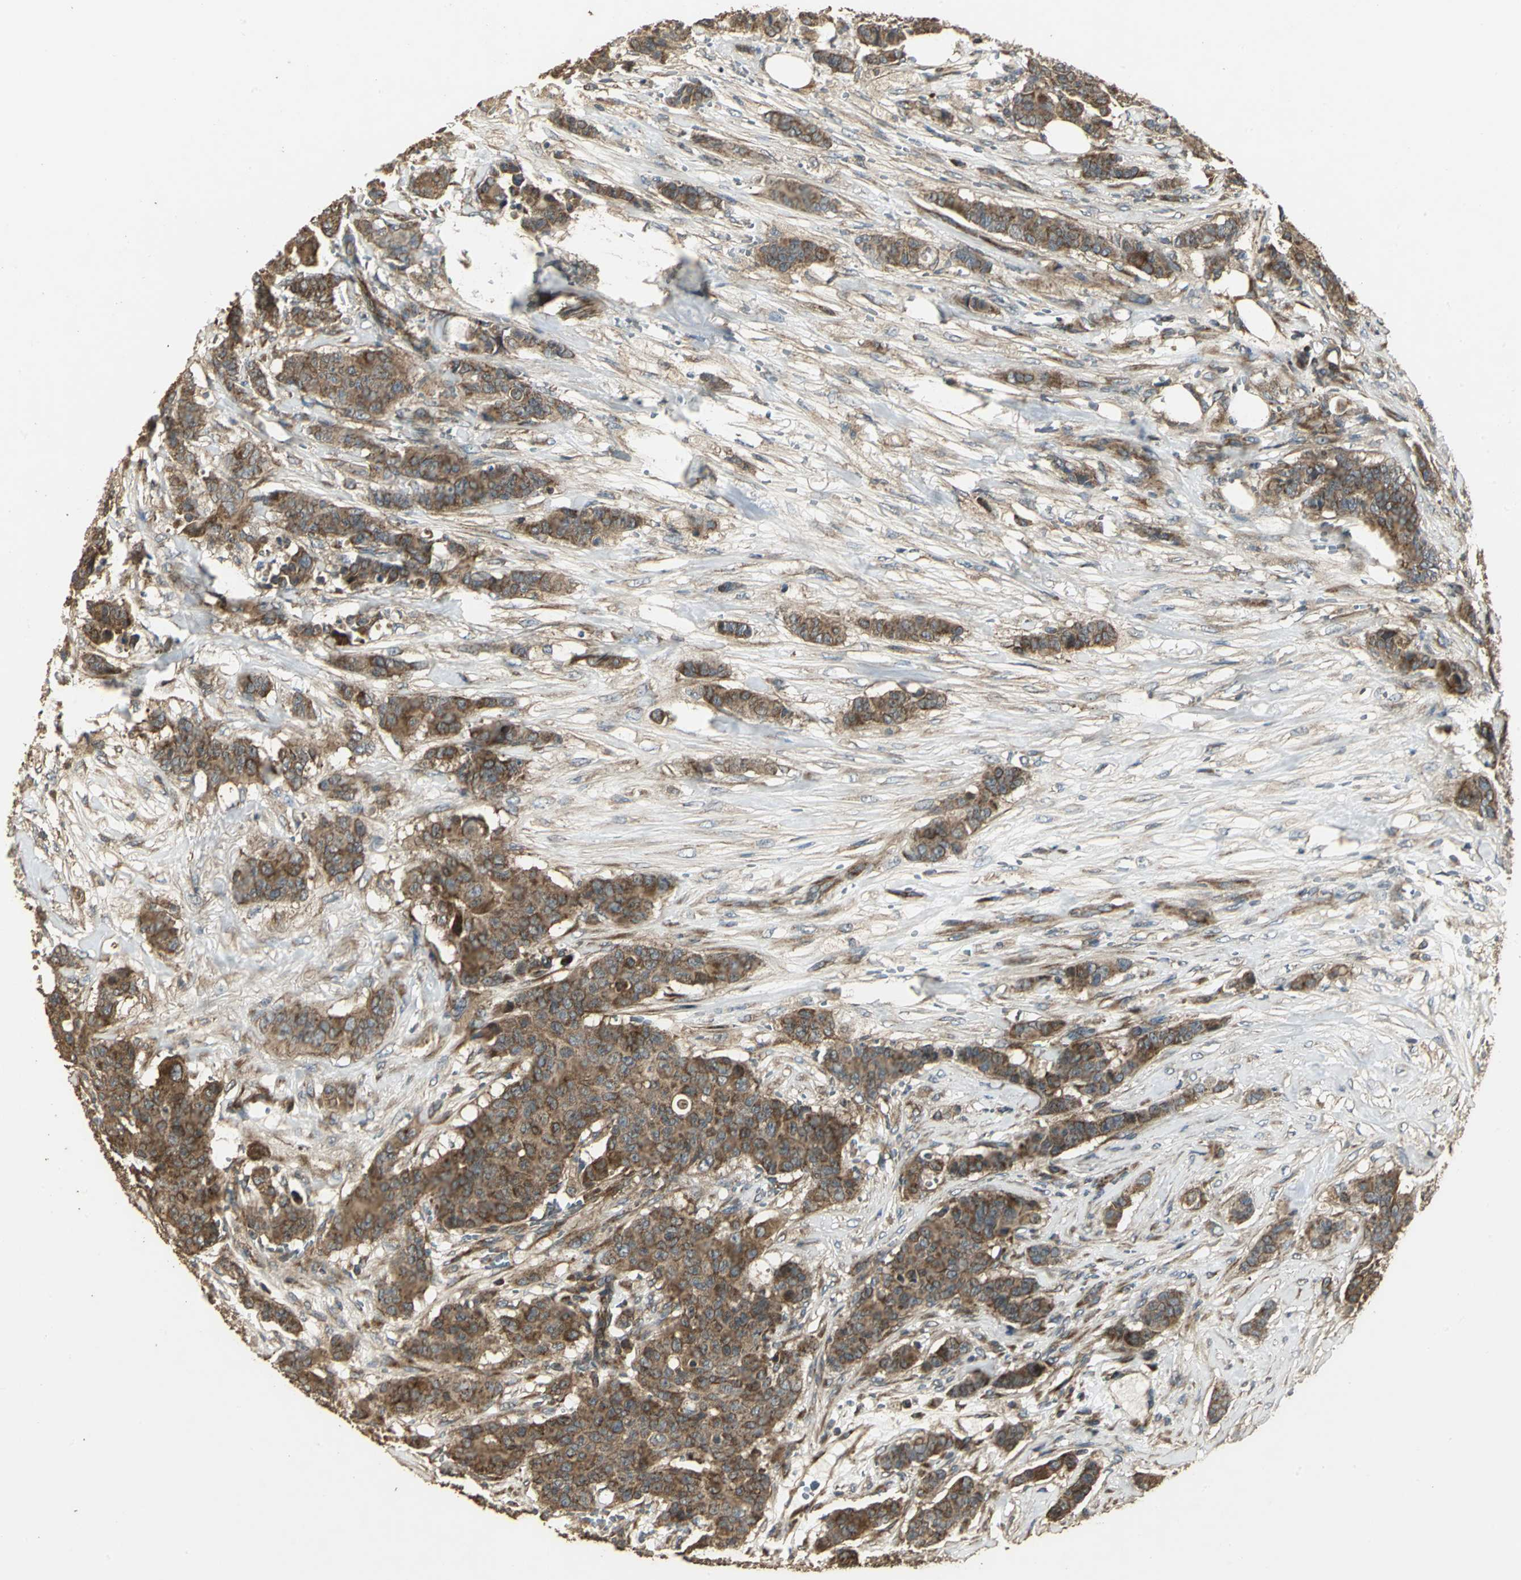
{"staining": {"intensity": "strong", "quantity": ">75%", "location": "cytoplasmic/membranous"}, "tissue": "breast cancer", "cell_type": "Tumor cells", "image_type": "cancer", "snomed": [{"axis": "morphology", "description": "Duct carcinoma"}, {"axis": "topography", "description": "Breast"}], "caption": "Immunohistochemistry (IHC) of human breast intraductal carcinoma displays high levels of strong cytoplasmic/membranous positivity in approximately >75% of tumor cells.", "gene": "KANK1", "patient": {"sex": "female", "age": 40}}